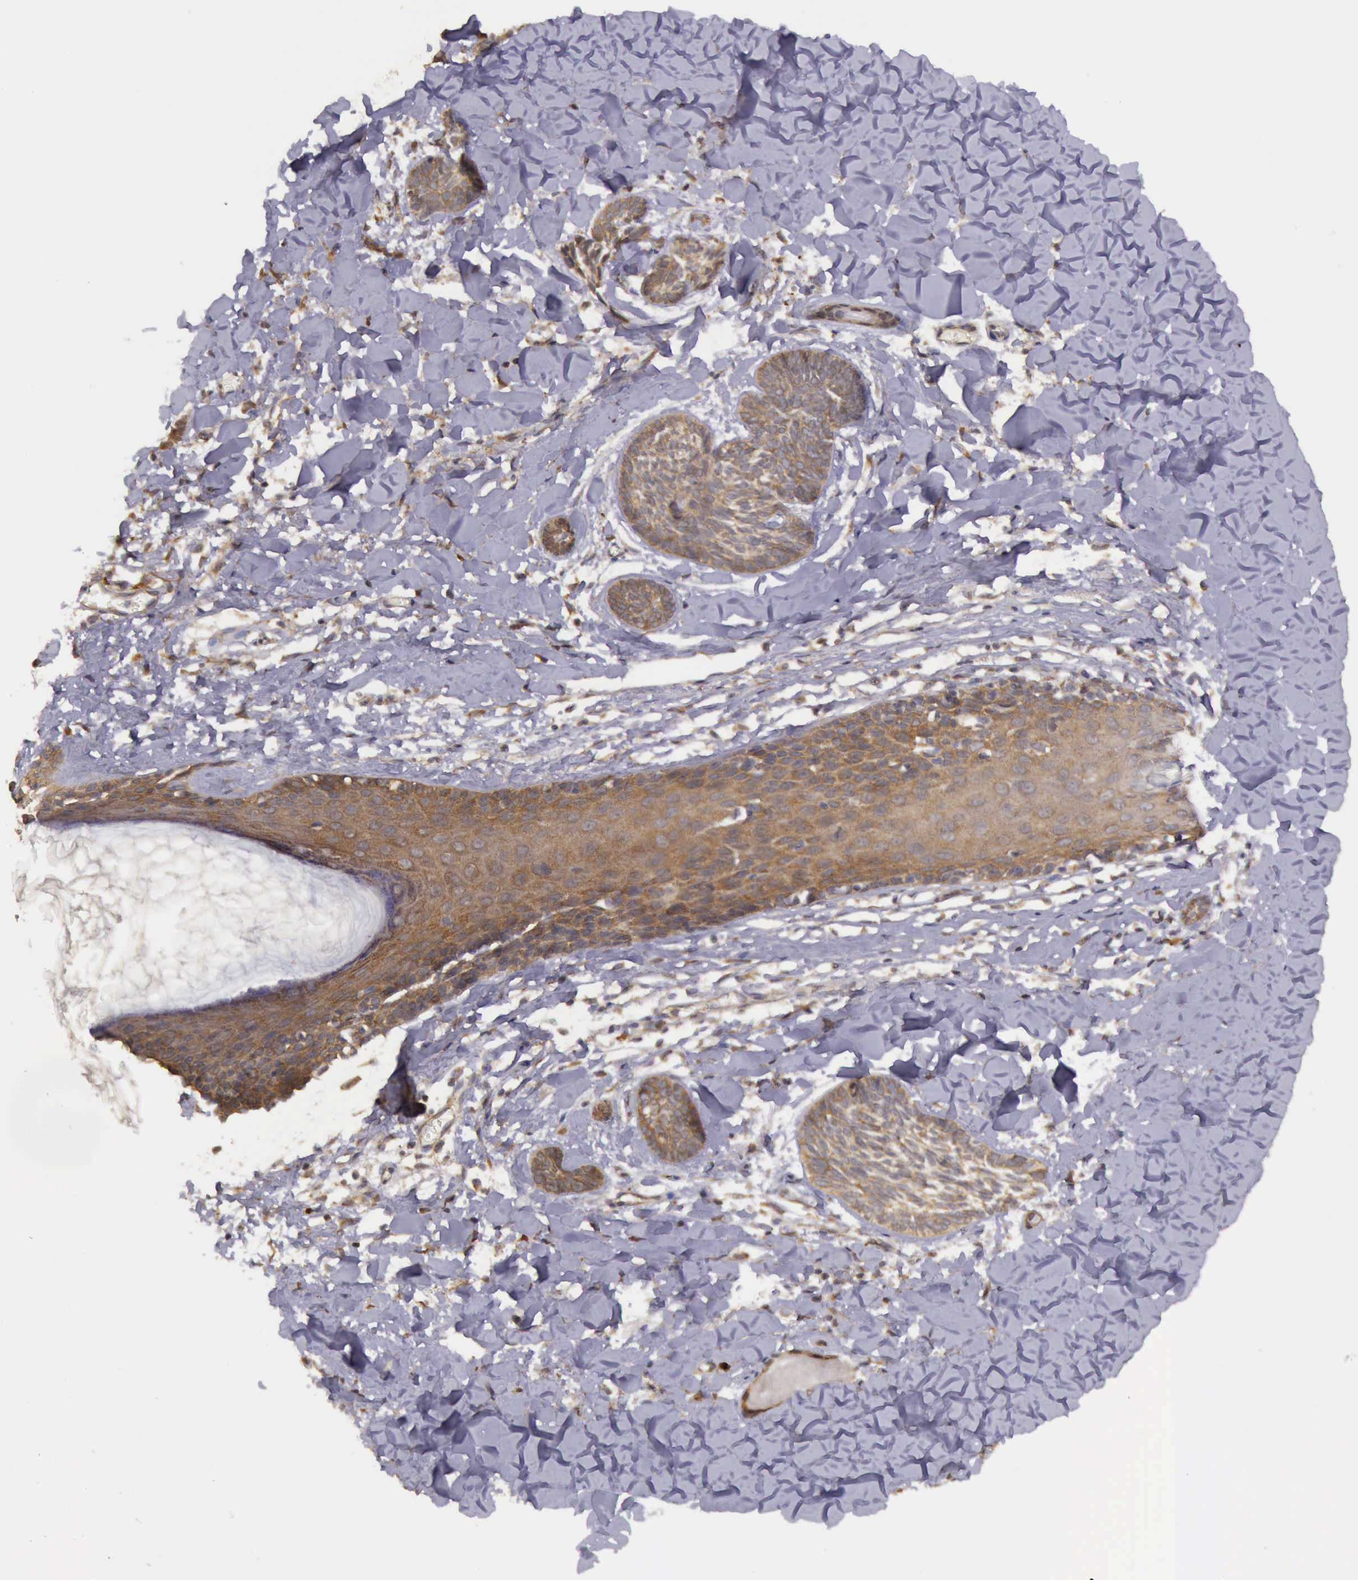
{"staining": {"intensity": "weak", "quantity": ">75%", "location": "cytoplasmic/membranous"}, "tissue": "skin cancer", "cell_type": "Tumor cells", "image_type": "cancer", "snomed": [{"axis": "morphology", "description": "Basal cell carcinoma"}, {"axis": "topography", "description": "Skin"}], "caption": "Immunohistochemical staining of human skin cancer (basal cell carcinoma) reveals low levels of weak cytoplasmic/membranous protein expression in approximately >75% of tumor cells.", "gene": "EIF5", "patient": {"sex": "female", "age": 81}}